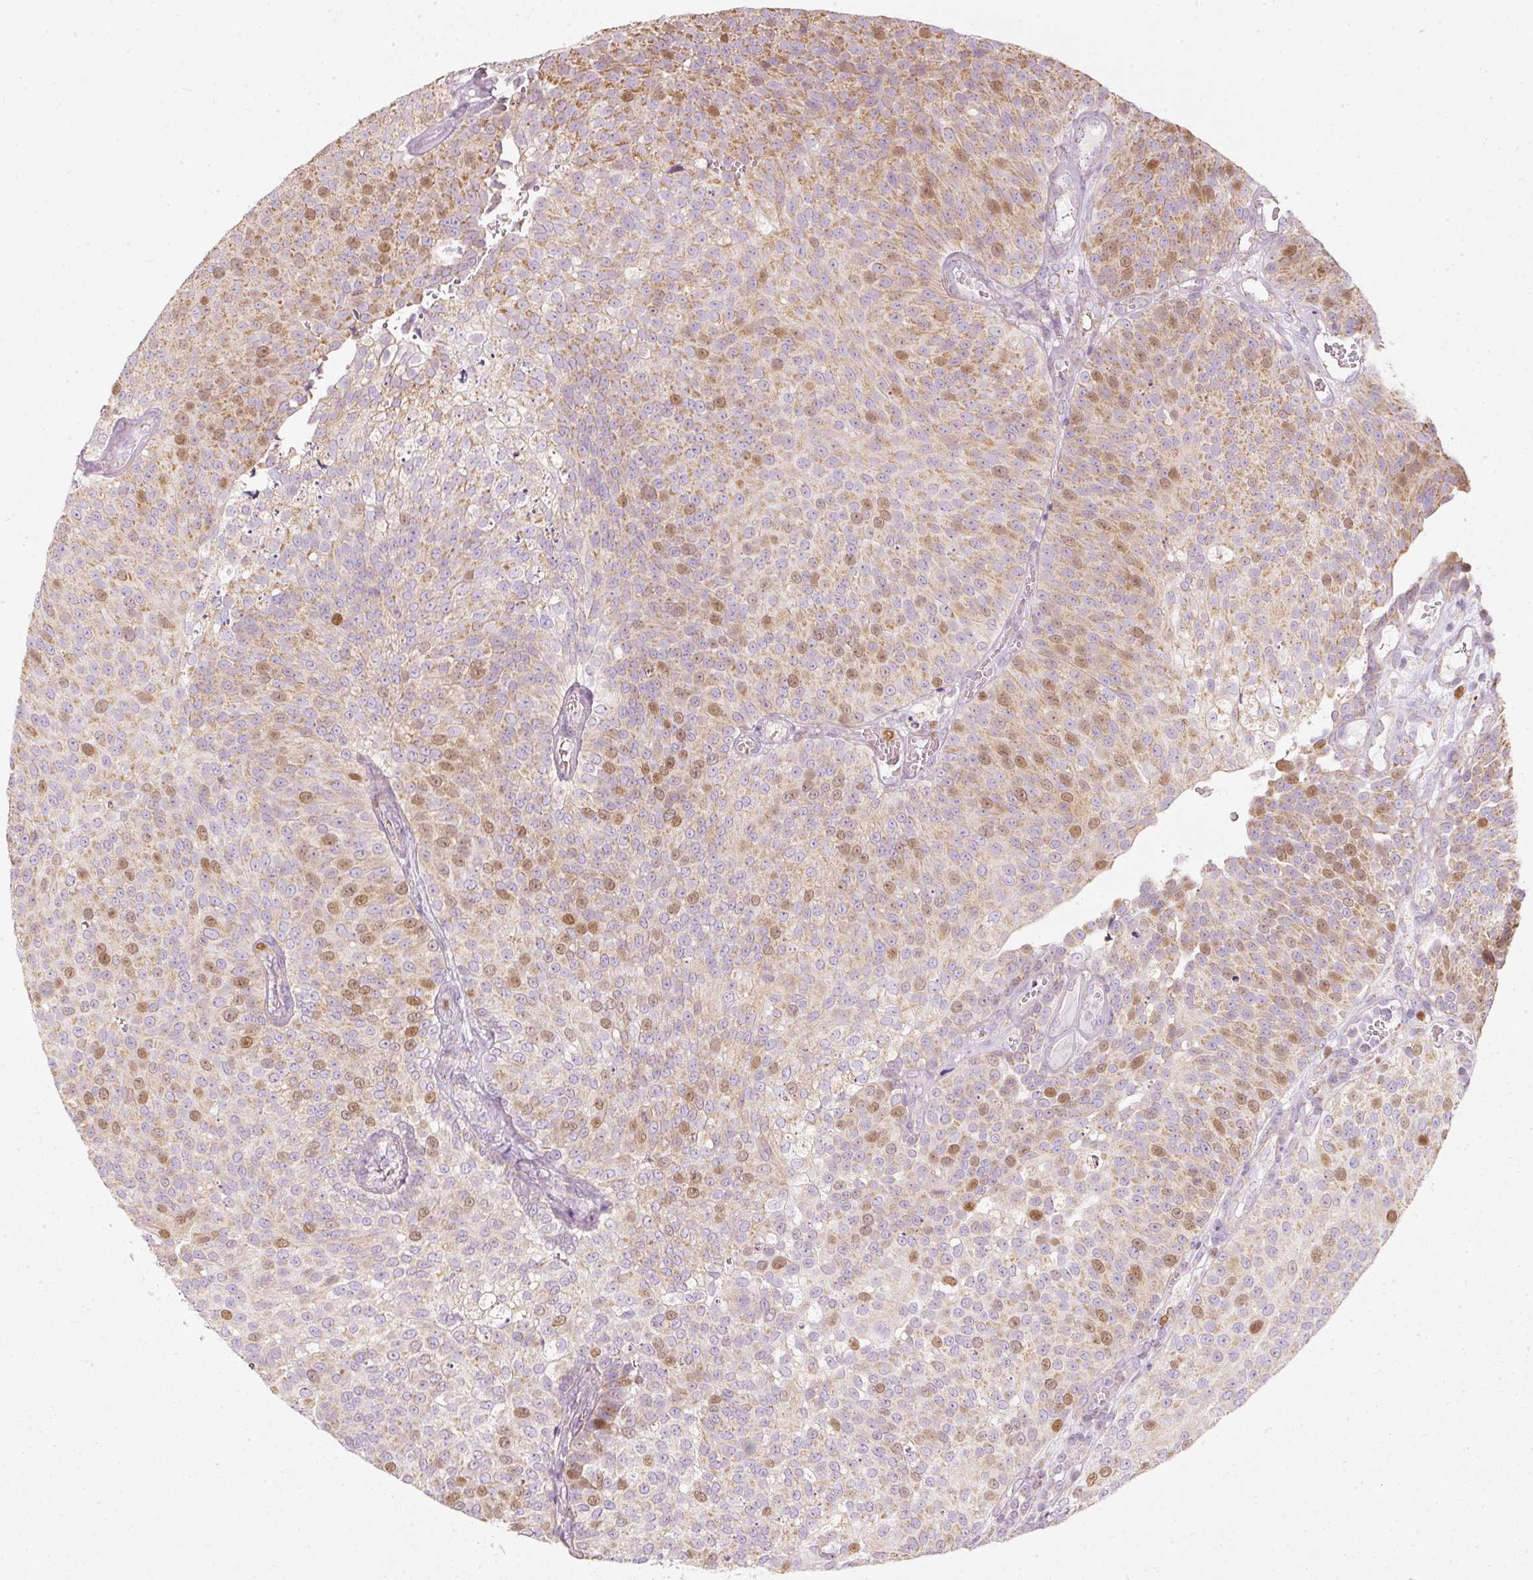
{"staining": {"intensity": "moderate", "quantity": ">75%", "location": "cytoplasmic/membranous,nuclear"}, "tissue": "urothelial cancer", "cell_type": "Tumor cells", "image_type": "cancer", "snomed": [{"axis": "morphology", "description": "Urothelial carcinoma, Low grade"}, {"axis": "topography", "description": "Urinary bladder"}], "caption": "Urothelial carcinoma (low-grade) stained for a protein exhibits moderate cytoplasmic/membranous and nuclear positivity in tumor cells.", "gene": "DUT", "patient": {"sex": "female", "age": 79}}